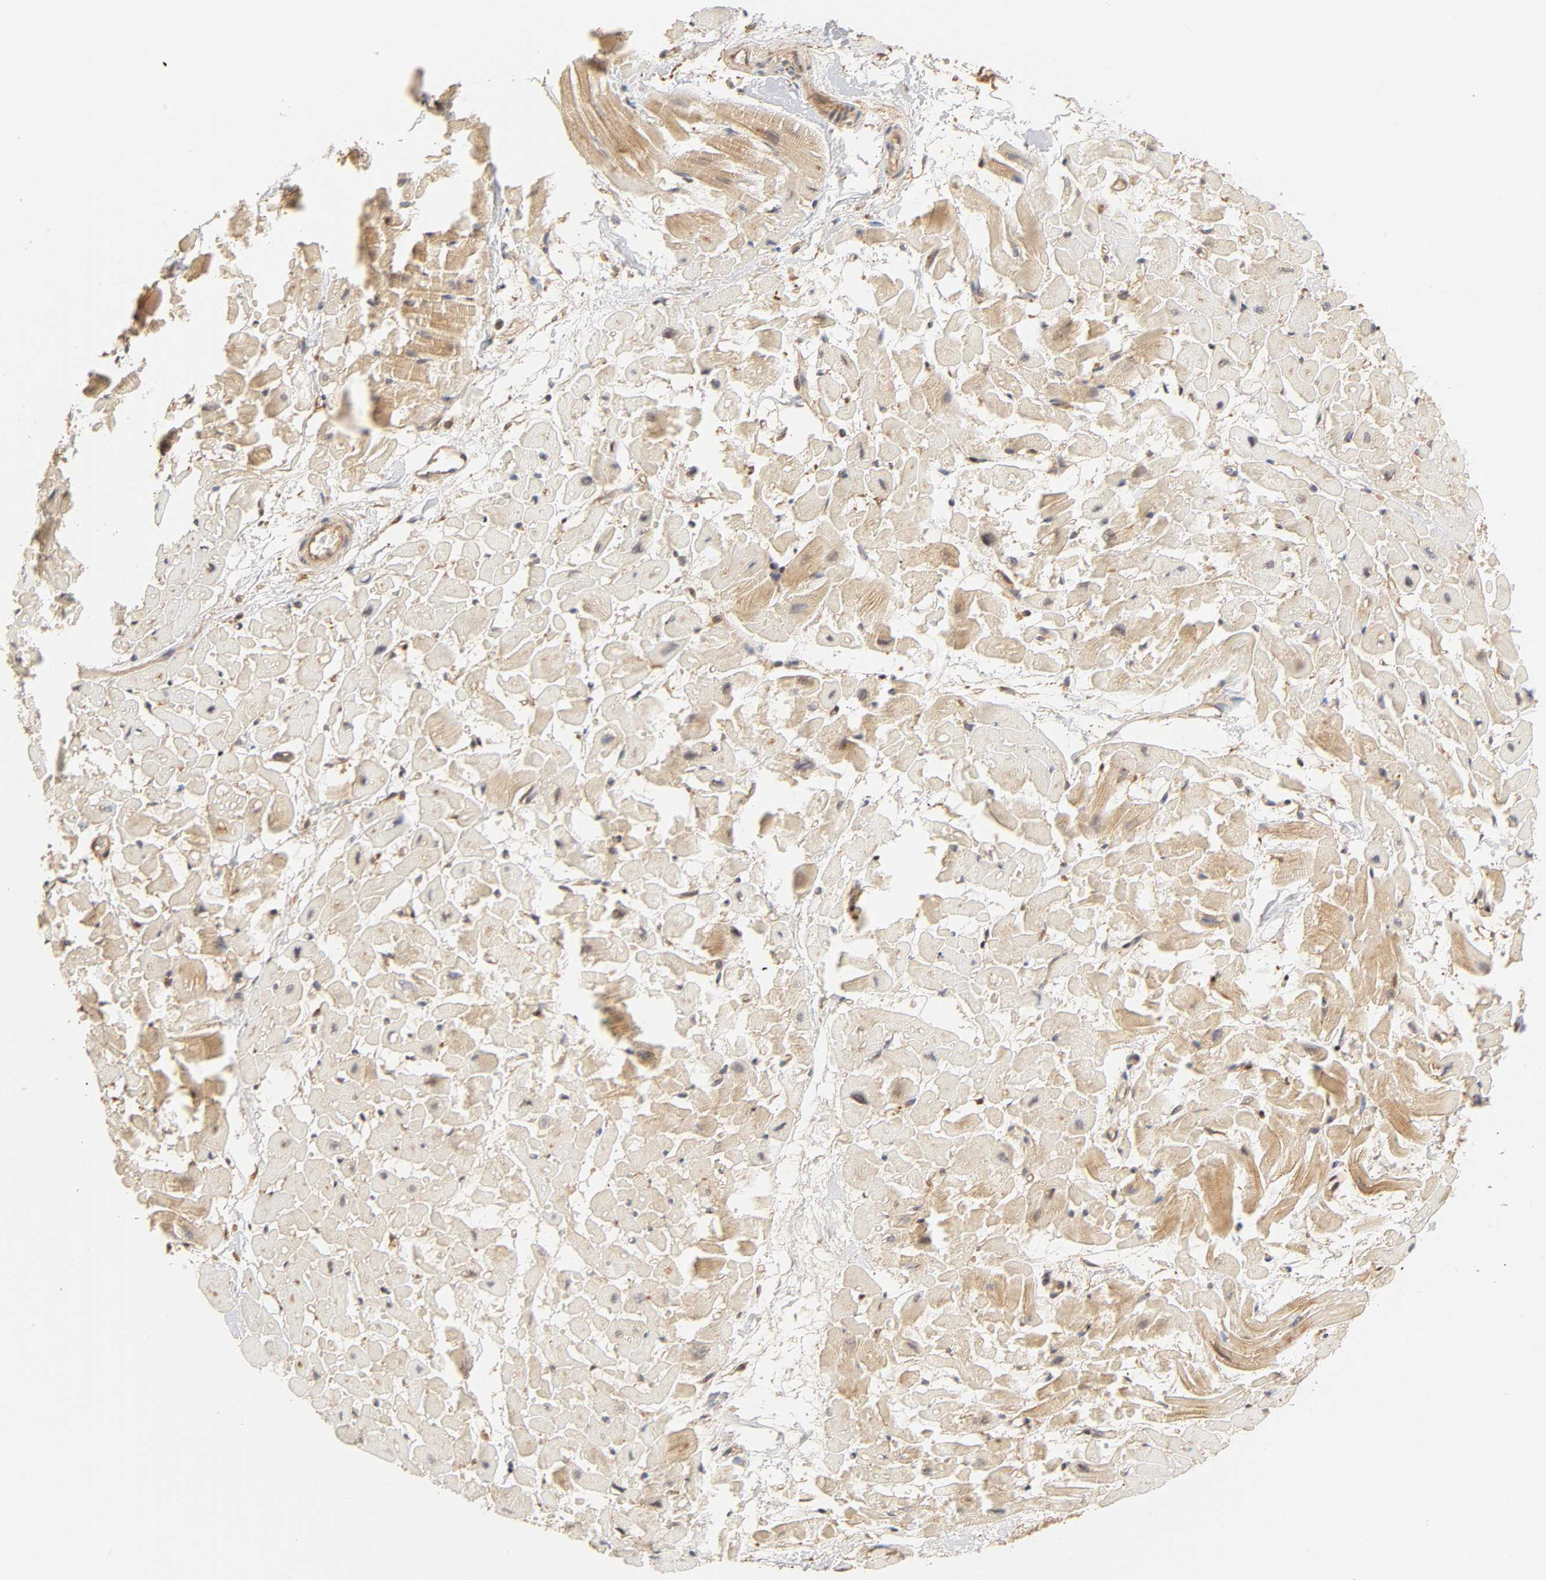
{"staining": {"intensity": "weak", "quantity": "25%-75%", "location": "cytoplasmic/membranous"}, "tissue": "heart muscle", "cell_type": "Cardiomyocytes", "image_type": "normal", "snomed": [{"axis": "morphology", "description": "Normal tissue, NOS"}, {"axis": "topography", "description": "Heart"}], "caption": "Protein expression analysis of benign heart muscle demonstrates weak cytoplasmic/membranous staining in about 25%-75% of cardiomyocytes. The staining was performed using DAB (3,3'-diaminobenzidine), with brown indicating positive protein expression. Nuclei are stained blue with hematoxylin.", "gene": "EPS8", "patient": {"sex": "male", "age": 45}}